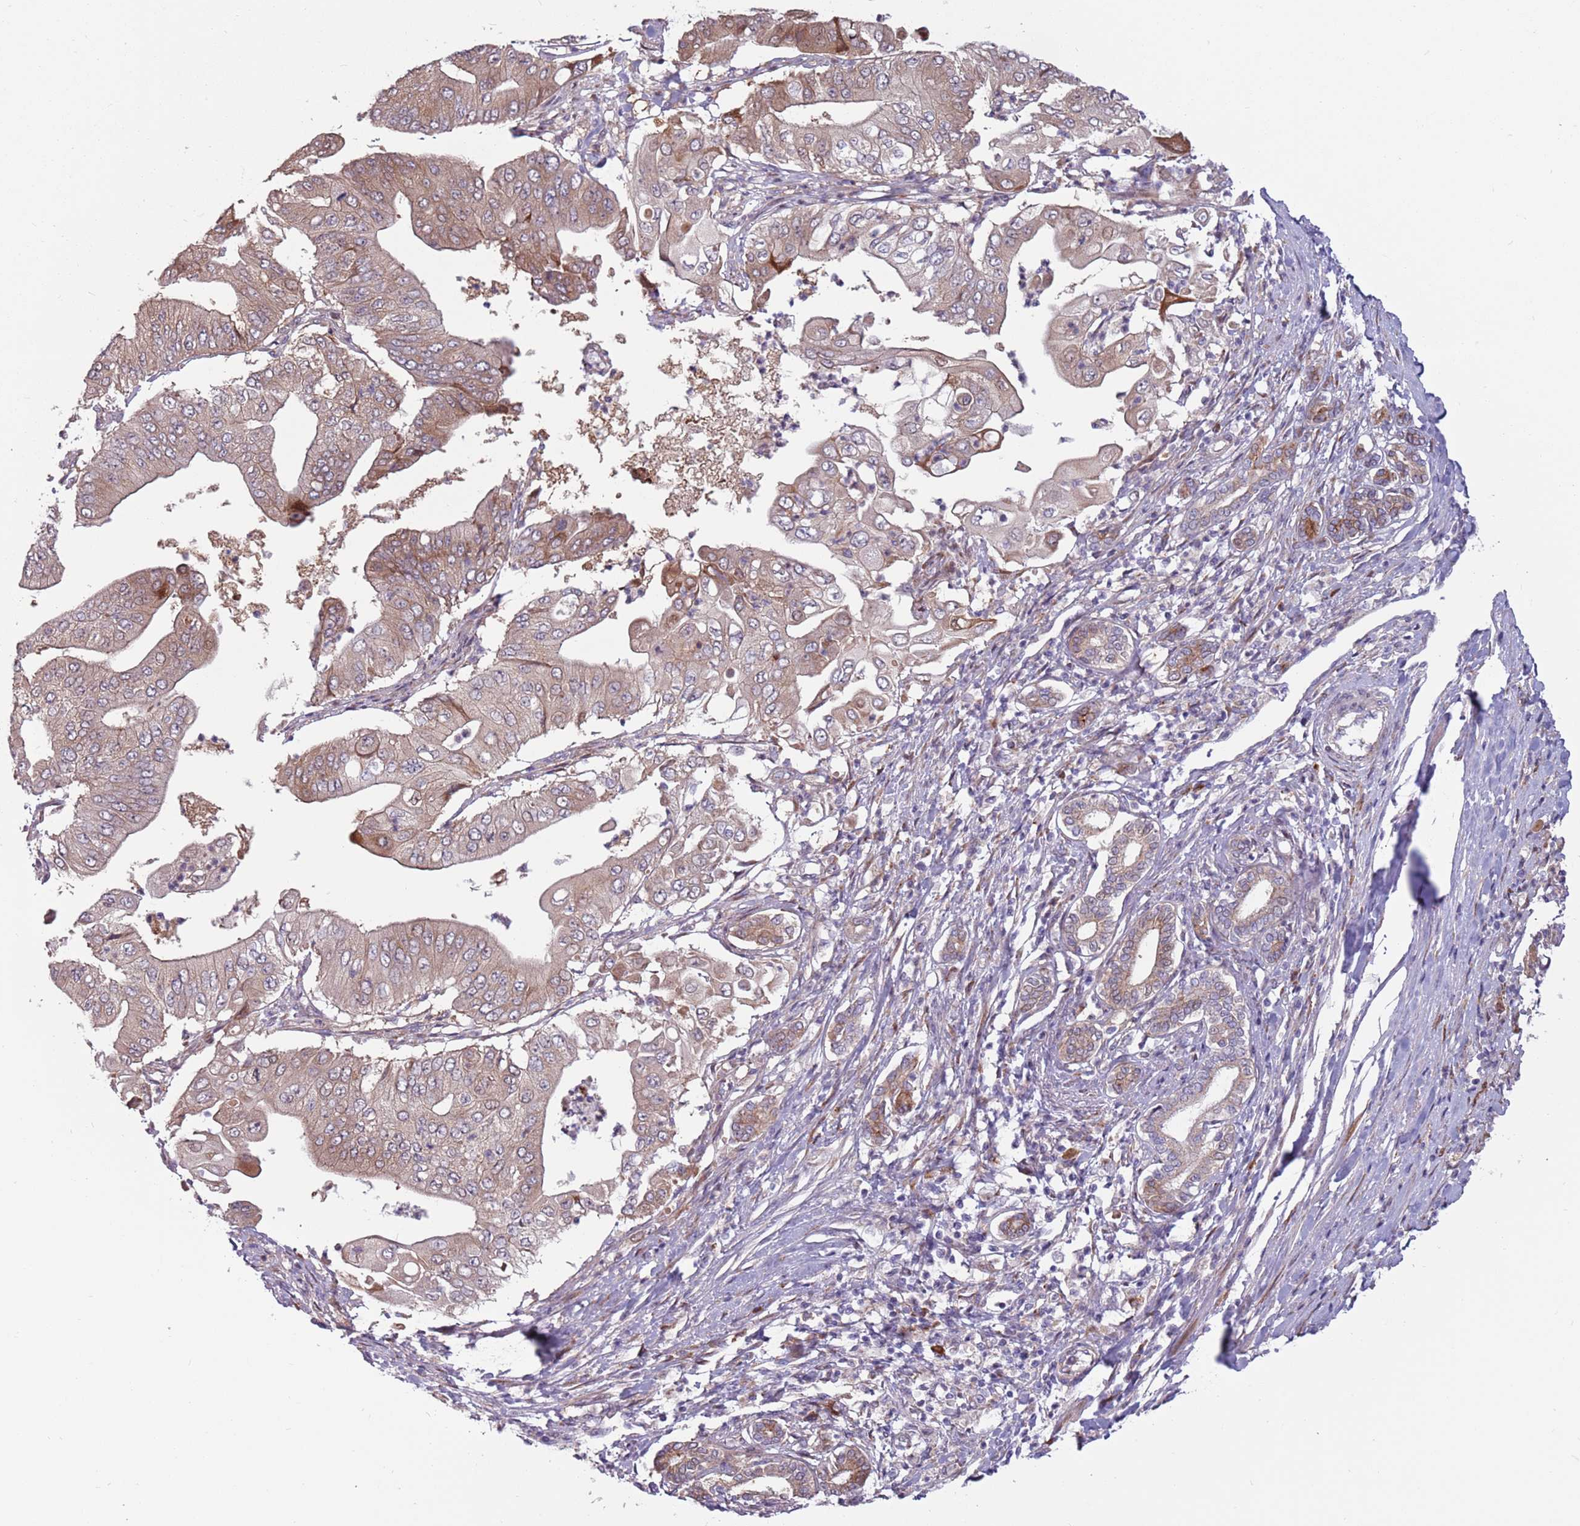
{"staining": {"intensity": "weak", "quantity": ">75%", "location": "cytoplasmic/membranous"}, "tissue": "pancreatic cancer", "cell_type": "Tumor cells", "image_type": "cancer", "snomed": [{"axis": "morphology", "description": "Adenocarcinoma, NOS"}, {"axis": "topography", "description": "Pancreas"}], "caption": "A histopathology image showing weak cytoplasmic/membranous expression in approximately >75% of tumor cells in pancreatic cancer (adenocarcinoma), as visualized by brown immunohistochemical staining.", "gene": "CCDC150", "patient": {"sex": "female", "age": 77}}